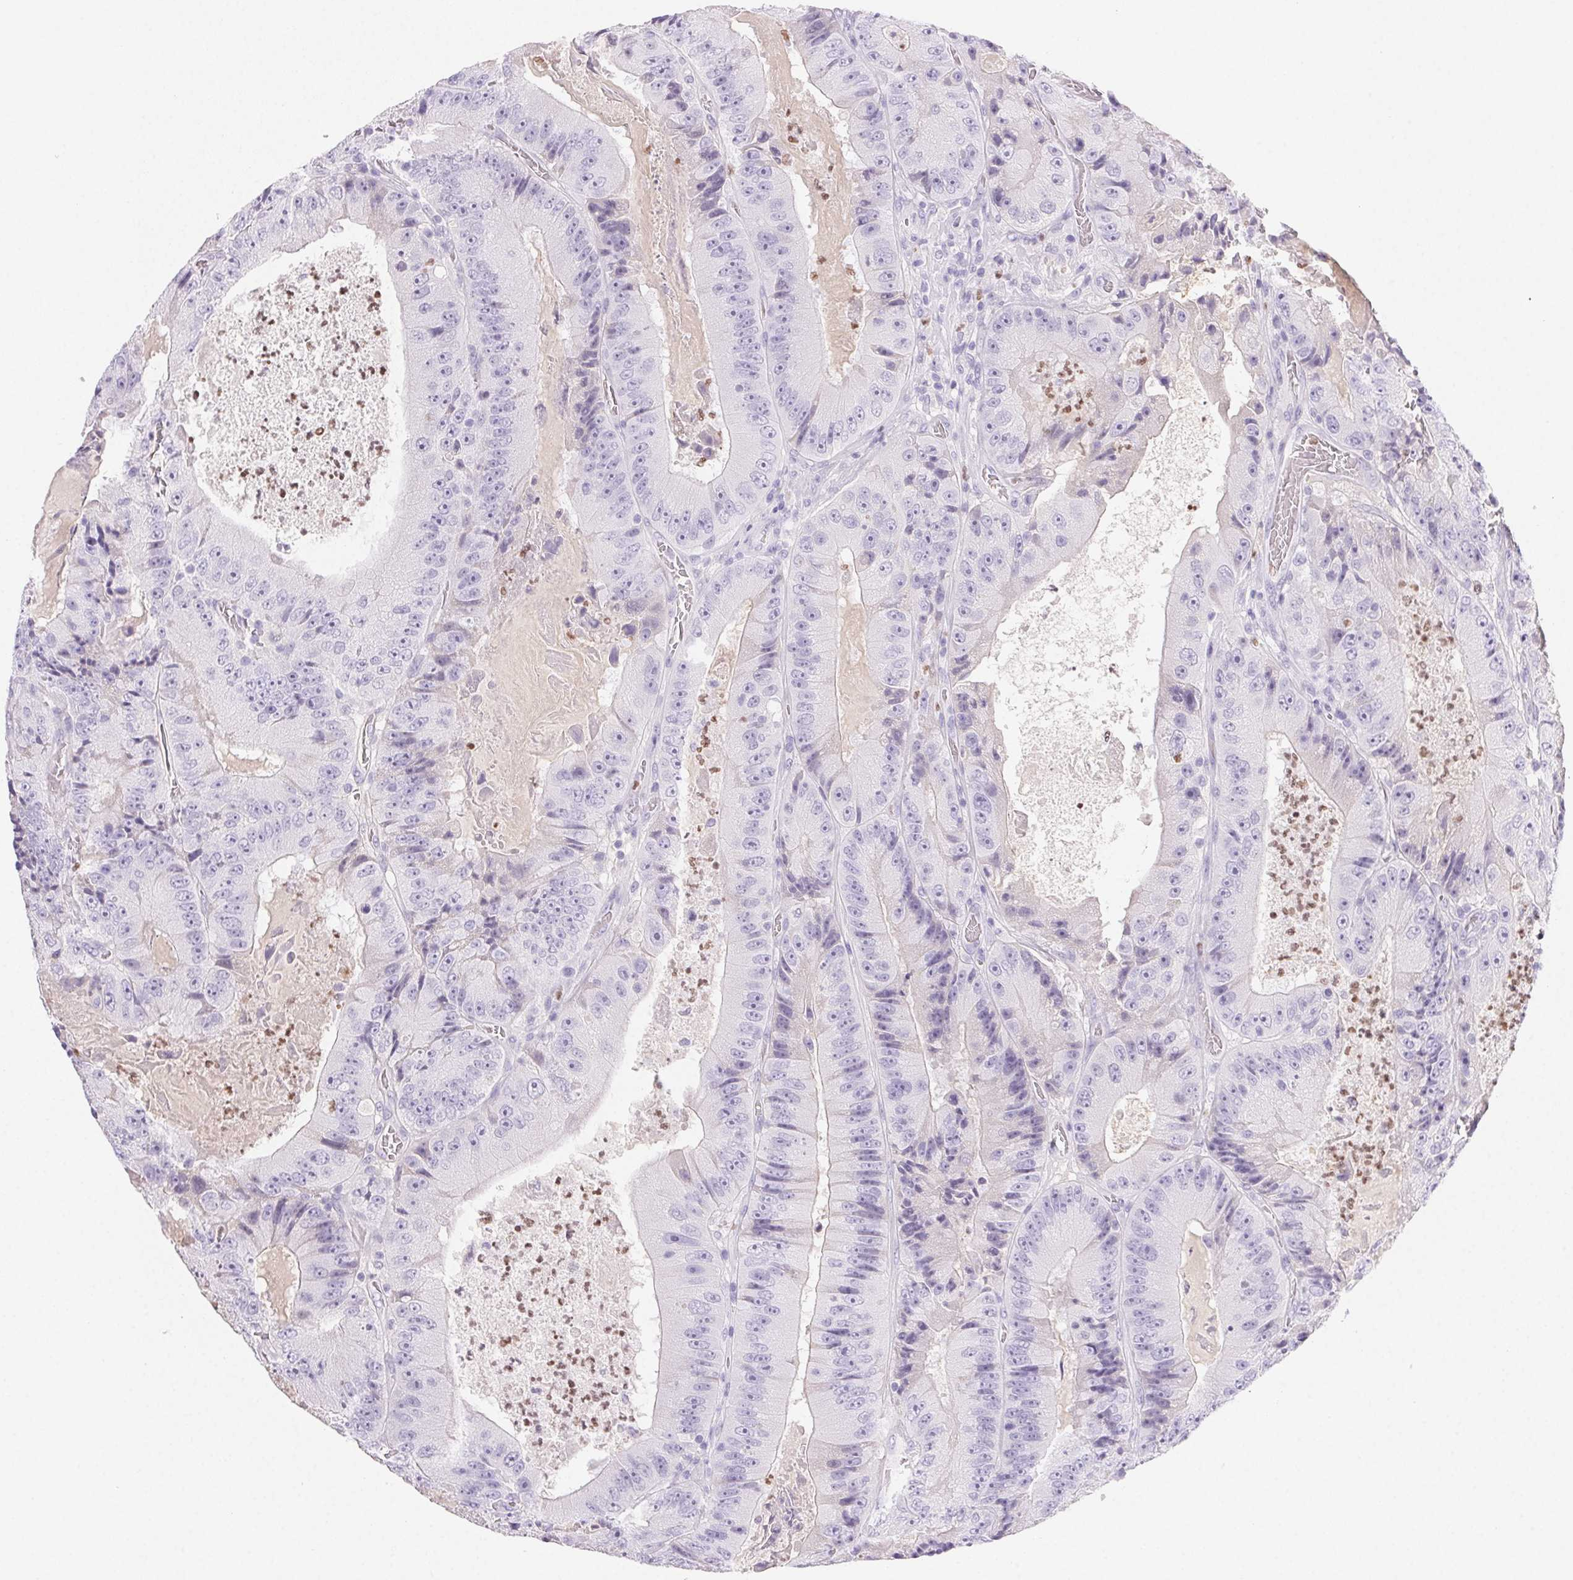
{"staining": {"intensity": "negative", "quantity": "none", "location": "none"}, "tissue": "colorectal cancer", "cell_type": "Tumor cells", "image_type": "cancer", "snomed": [{"axis": "morphology", "description": "Adenocarcinoma, NOS"}, {"axis": "topography", "description": "Colon"}], "caption": "An immunohistochemistry (IHC) photomicrograph of colorectal adenocarcinoma is shown. There is no staining in tumor cells of colorectal adenocarcinoma.", "gene": "PADI4", "patient": {"sex": "female", "age": 86}}